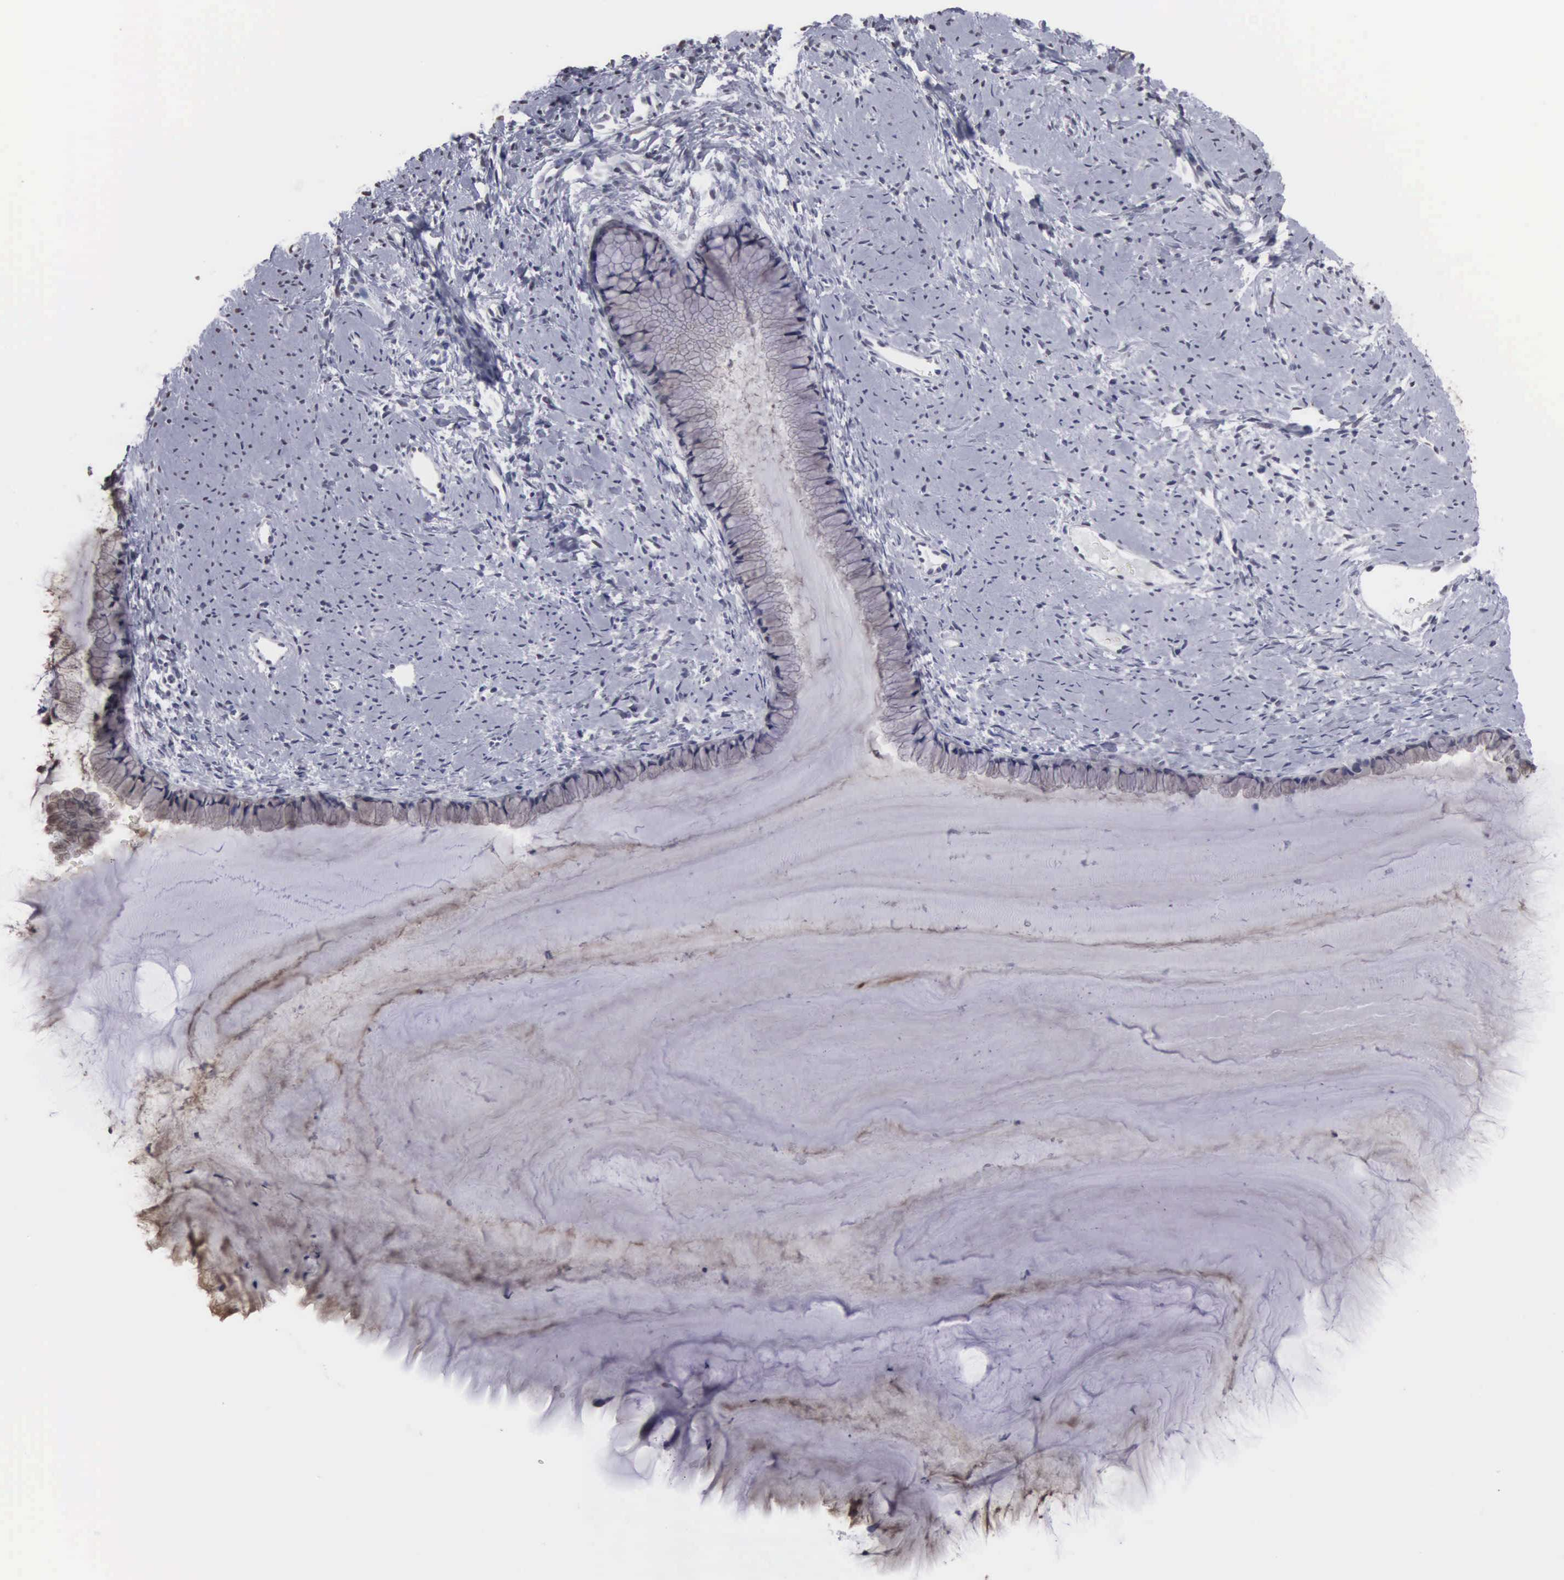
{"staining": {"intensity": "weak", "quantity": "<25%", "location": "cytoplasmic/membranous"}, "tissue": "cervix", "cell_type": "Glandular cells", "image_type": "normal", "snomed": [{"axis": "morphology", "description": "Normal tissue, NOS"}, {"axis": "topography", "description": "Cervix"}], "caption": "An immunohistochemistry (IHC) histopathology image of normal cervix is shown. There is no staining in glandular cells of cervix. The staining was performed using DAB to visualize the protein expression in brown, while the nuclei were stained in blue with hematoxylin (Magnification: 20x).", "gene": "UPB1", "patient": {"sex": "female", "age": 82}}